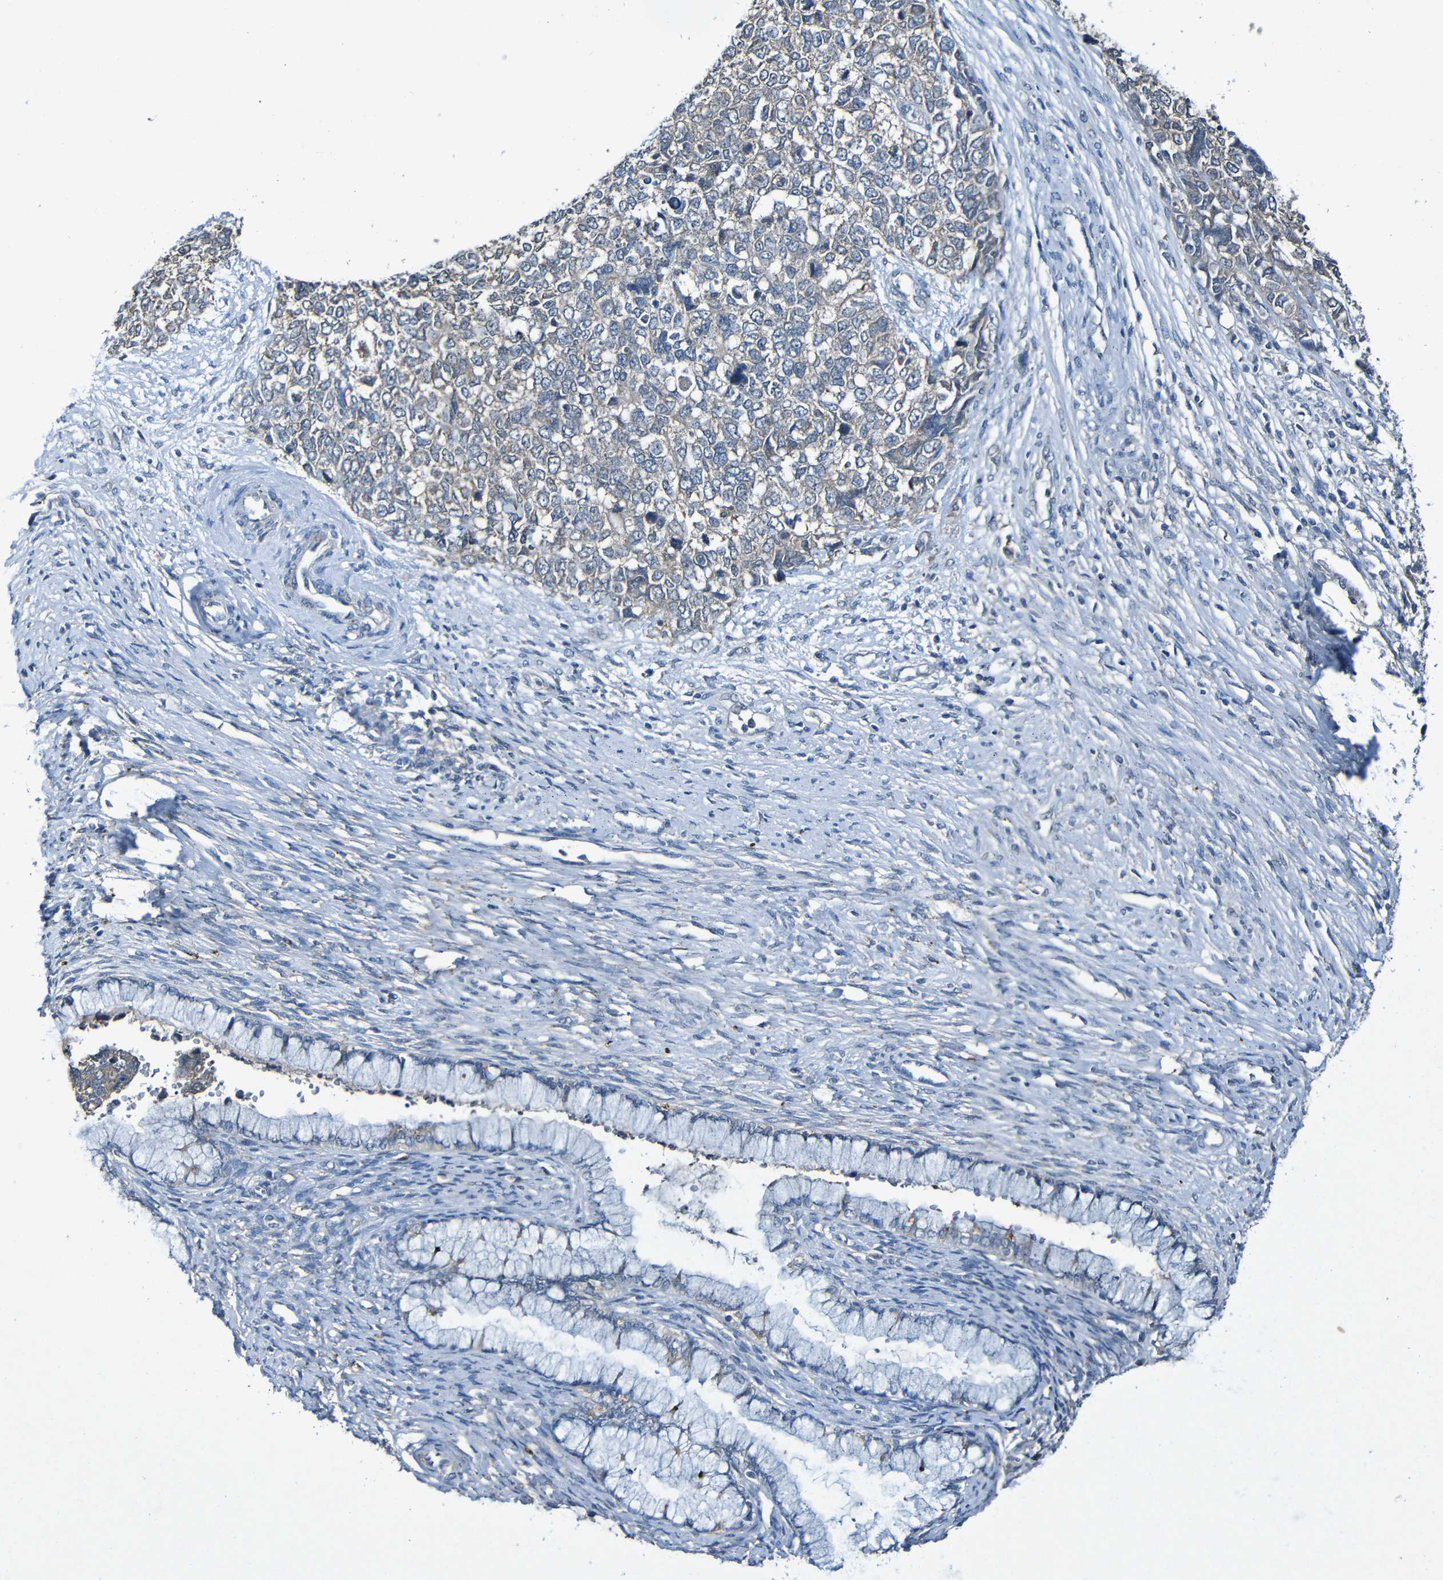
{"staining": {"intensity": "weak", "quantity": ">75%", "location": "cytoplasmic/membranous"}, "tissue": "cervical cancer", "cell_type": "Tumor cells", "image_type": "cancer", "snomed": [{"axis": "morphology", "description": "Squamous cell carcinoma, NOS"}, {"axis": "topography", "description": "Cervix"}], "caption": "Immunohistochemical staining of human cervical cancer demonstrates low levels of weak cytoplasmic/membranous protein expression in about >75% of tumor cells. (DAB (3,3'-diaminobenzidine) IHC, brown staining for protein, blue staining for nuclei).", "gene": "LRRC70", "patient": {"sex": "female", "age": 63}}